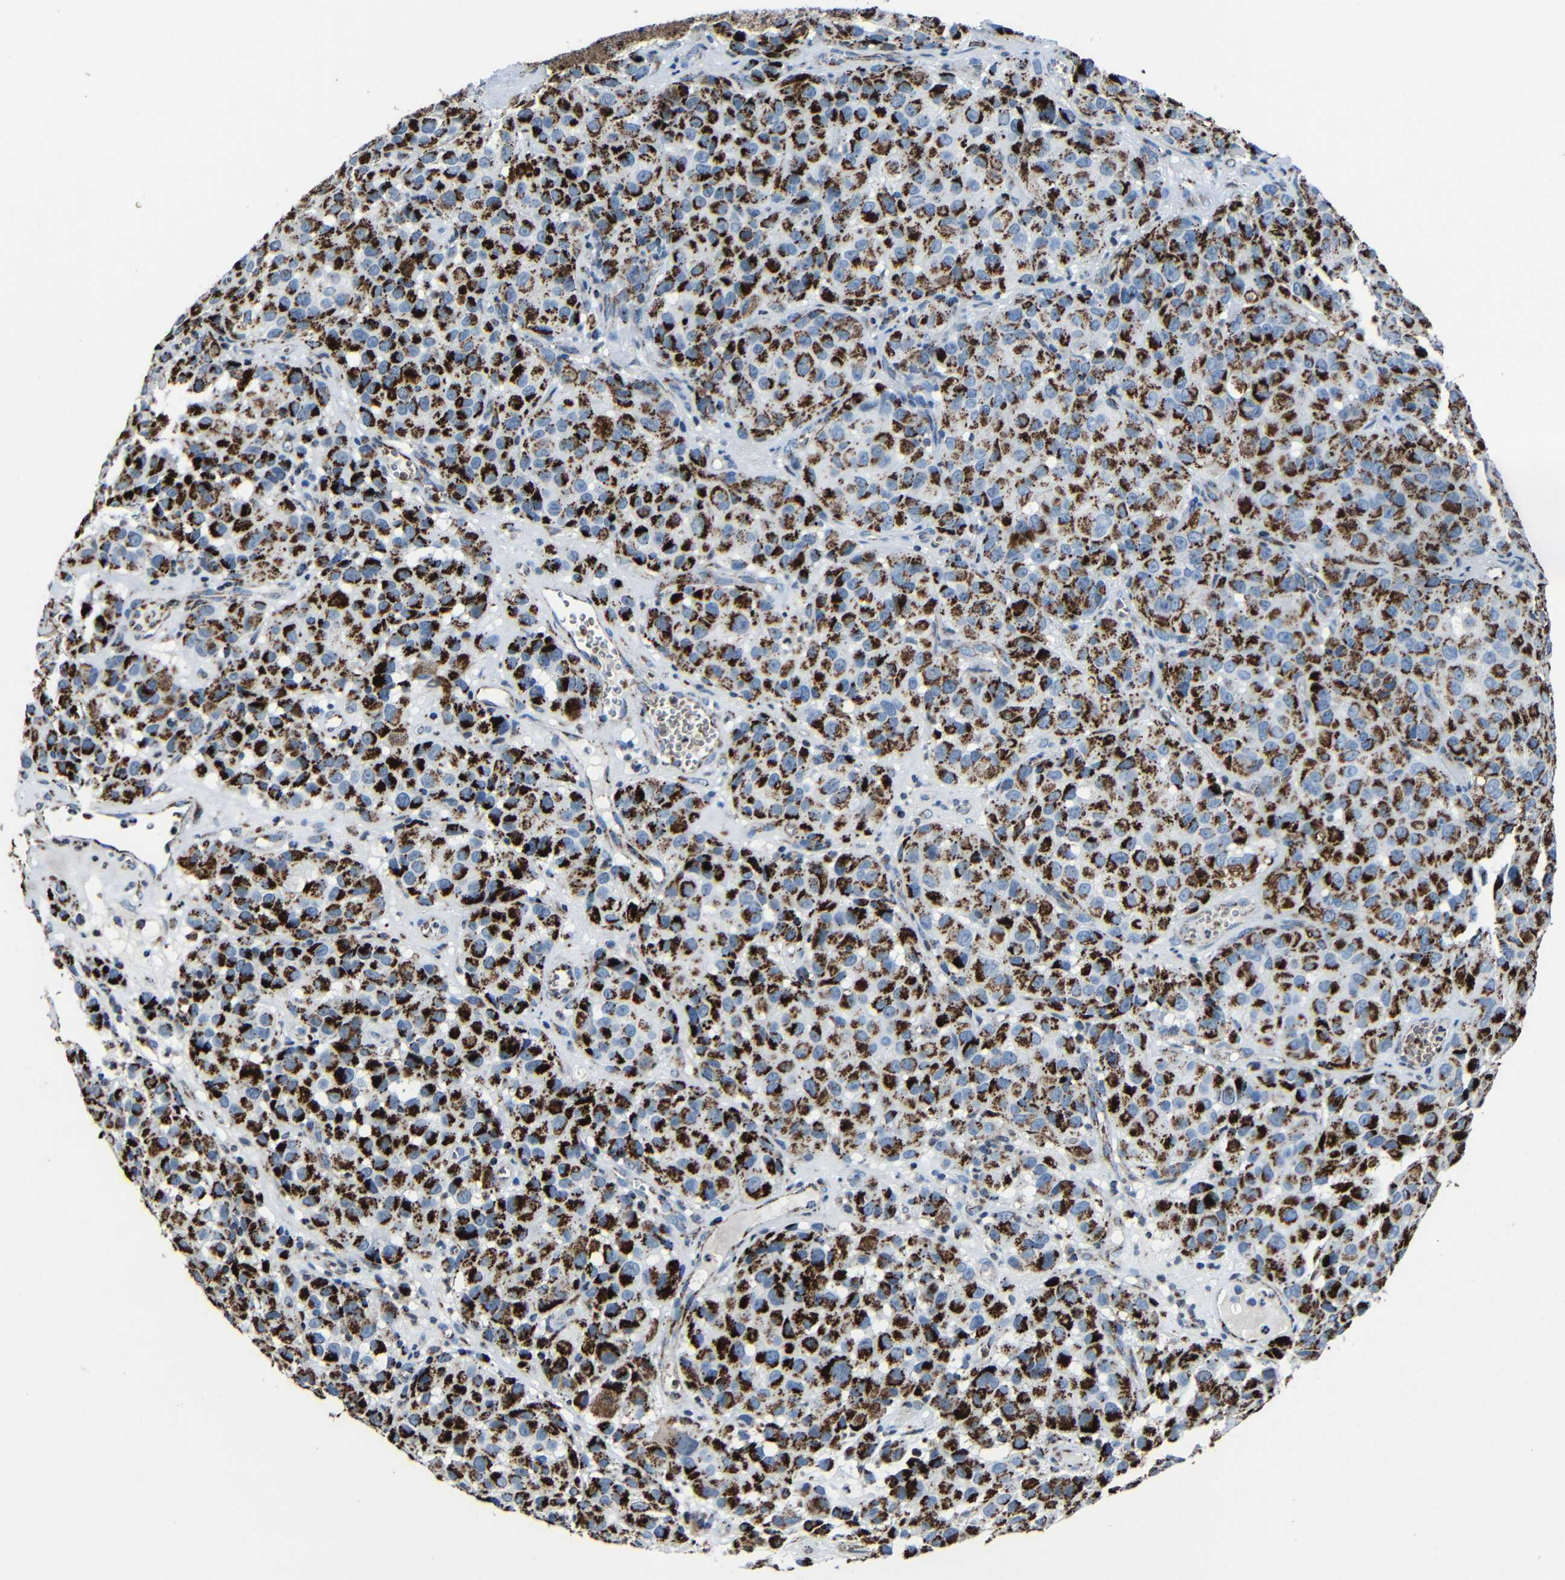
{"staining": {"intensity": "strong", "quantity": ">75%", "location": "cytoplasmic/membranous"}, "tissue": "melanoma", "cell_type": "Tumor cells", "image_type": "cancer", "snomed": [{"axis": "morphology", "description": "Malignant melanoma, NOS"}, {"axis": "topography", "description": "Skin"}], "caption": "Protein analysis of melanoma tissue exhibits strong cytoplasmic/membranous staining in approximately >75% of tumor cells. Using DAB (3,3'-diaminobenzidine) (brown) and hematoxylin (blue) stains, captured at high magnification using brightfield microscopy.", "gene": "CA5B", "patient": {"sex": "female", "age": 21}}